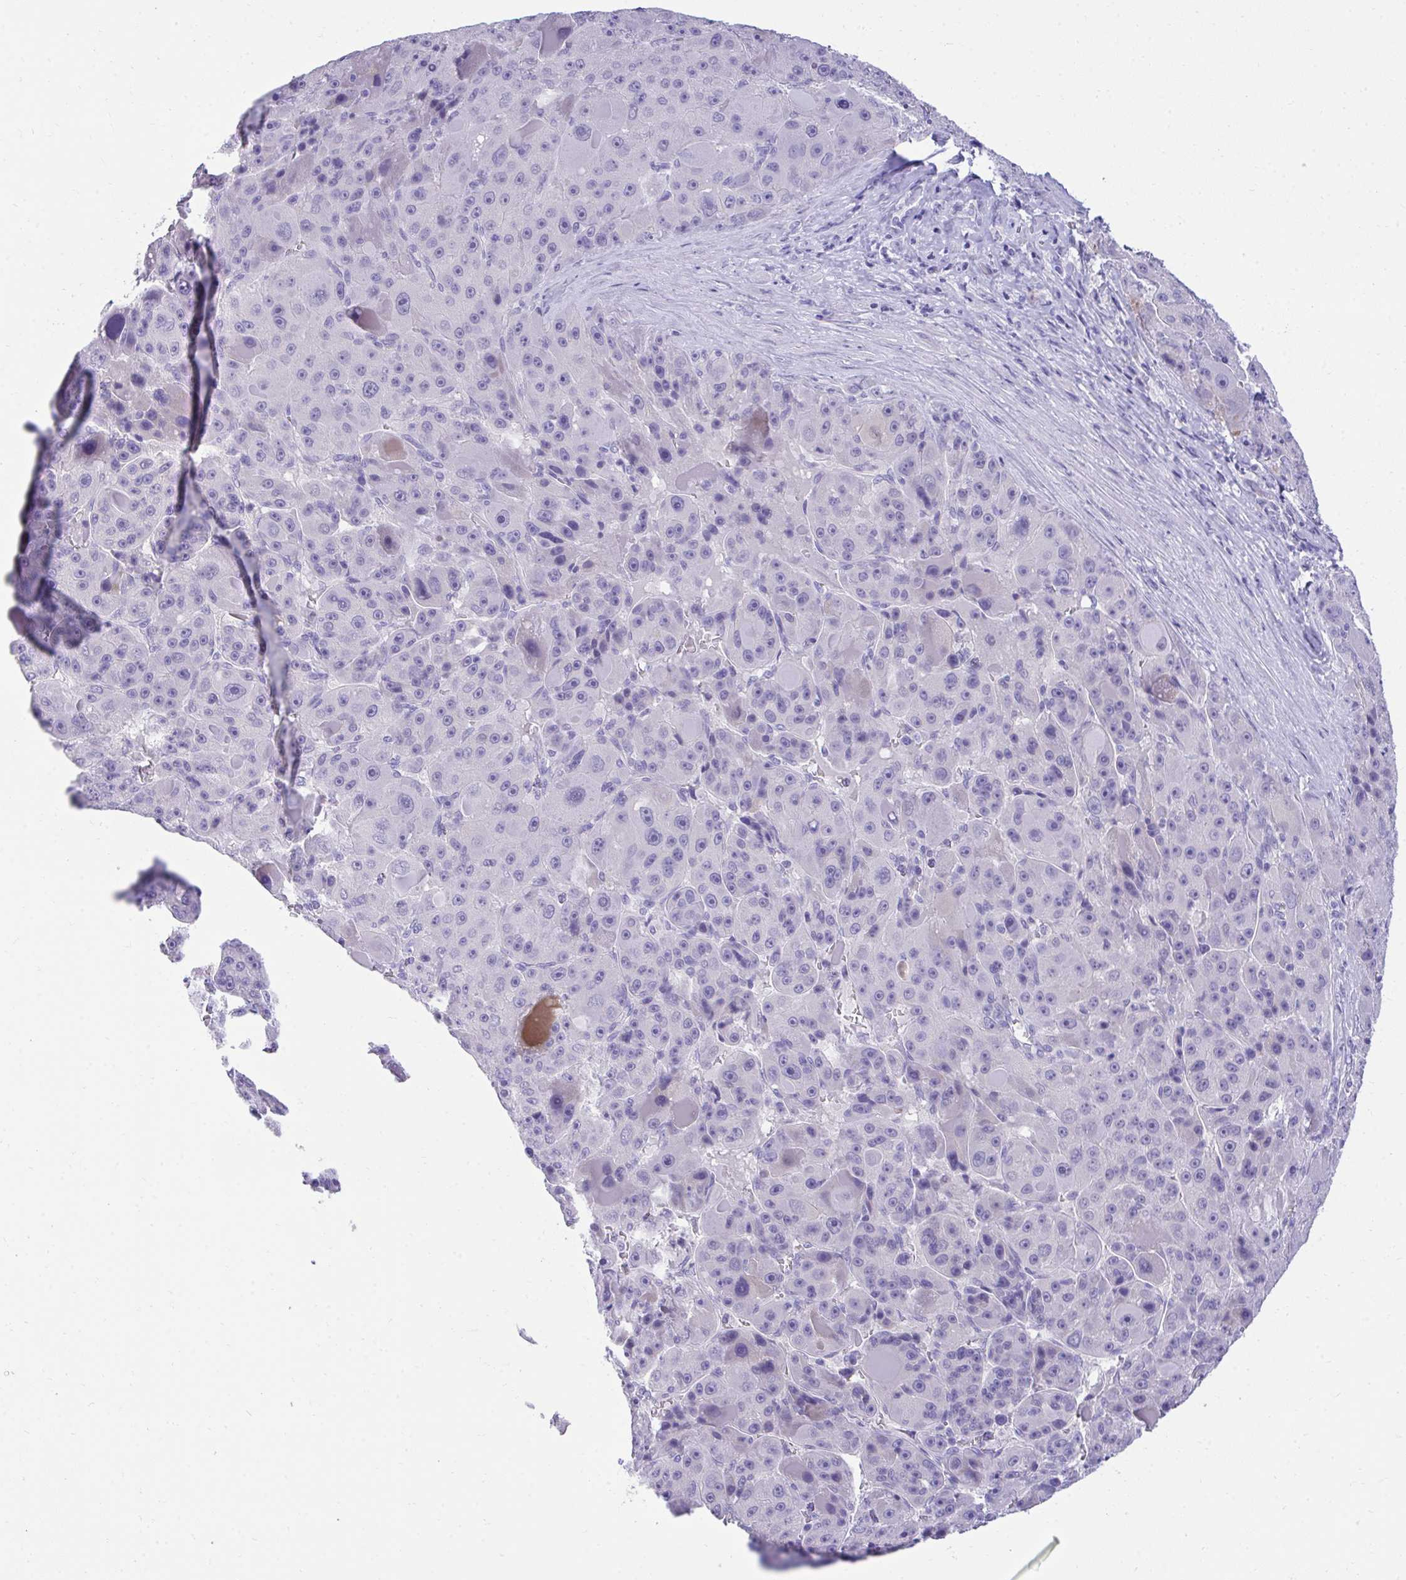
{"staining": {"intensity": "negative", "quantity": "none", "location": "none"}, "tissue": "liver cancer", "cell_type": "Tumor cells", "image_type": "cancer", "snomed": [{"axis": "morphology", "description": "Carcinoma, Hepatocellular, NOS"}, {"axis": "topography", "description": "Liver"}], "caption": "Tumor cells are negative for protein expression in human liver cancer.", "gene": "TMCO5A", "patient": {"sex": "male", "age": 76}}